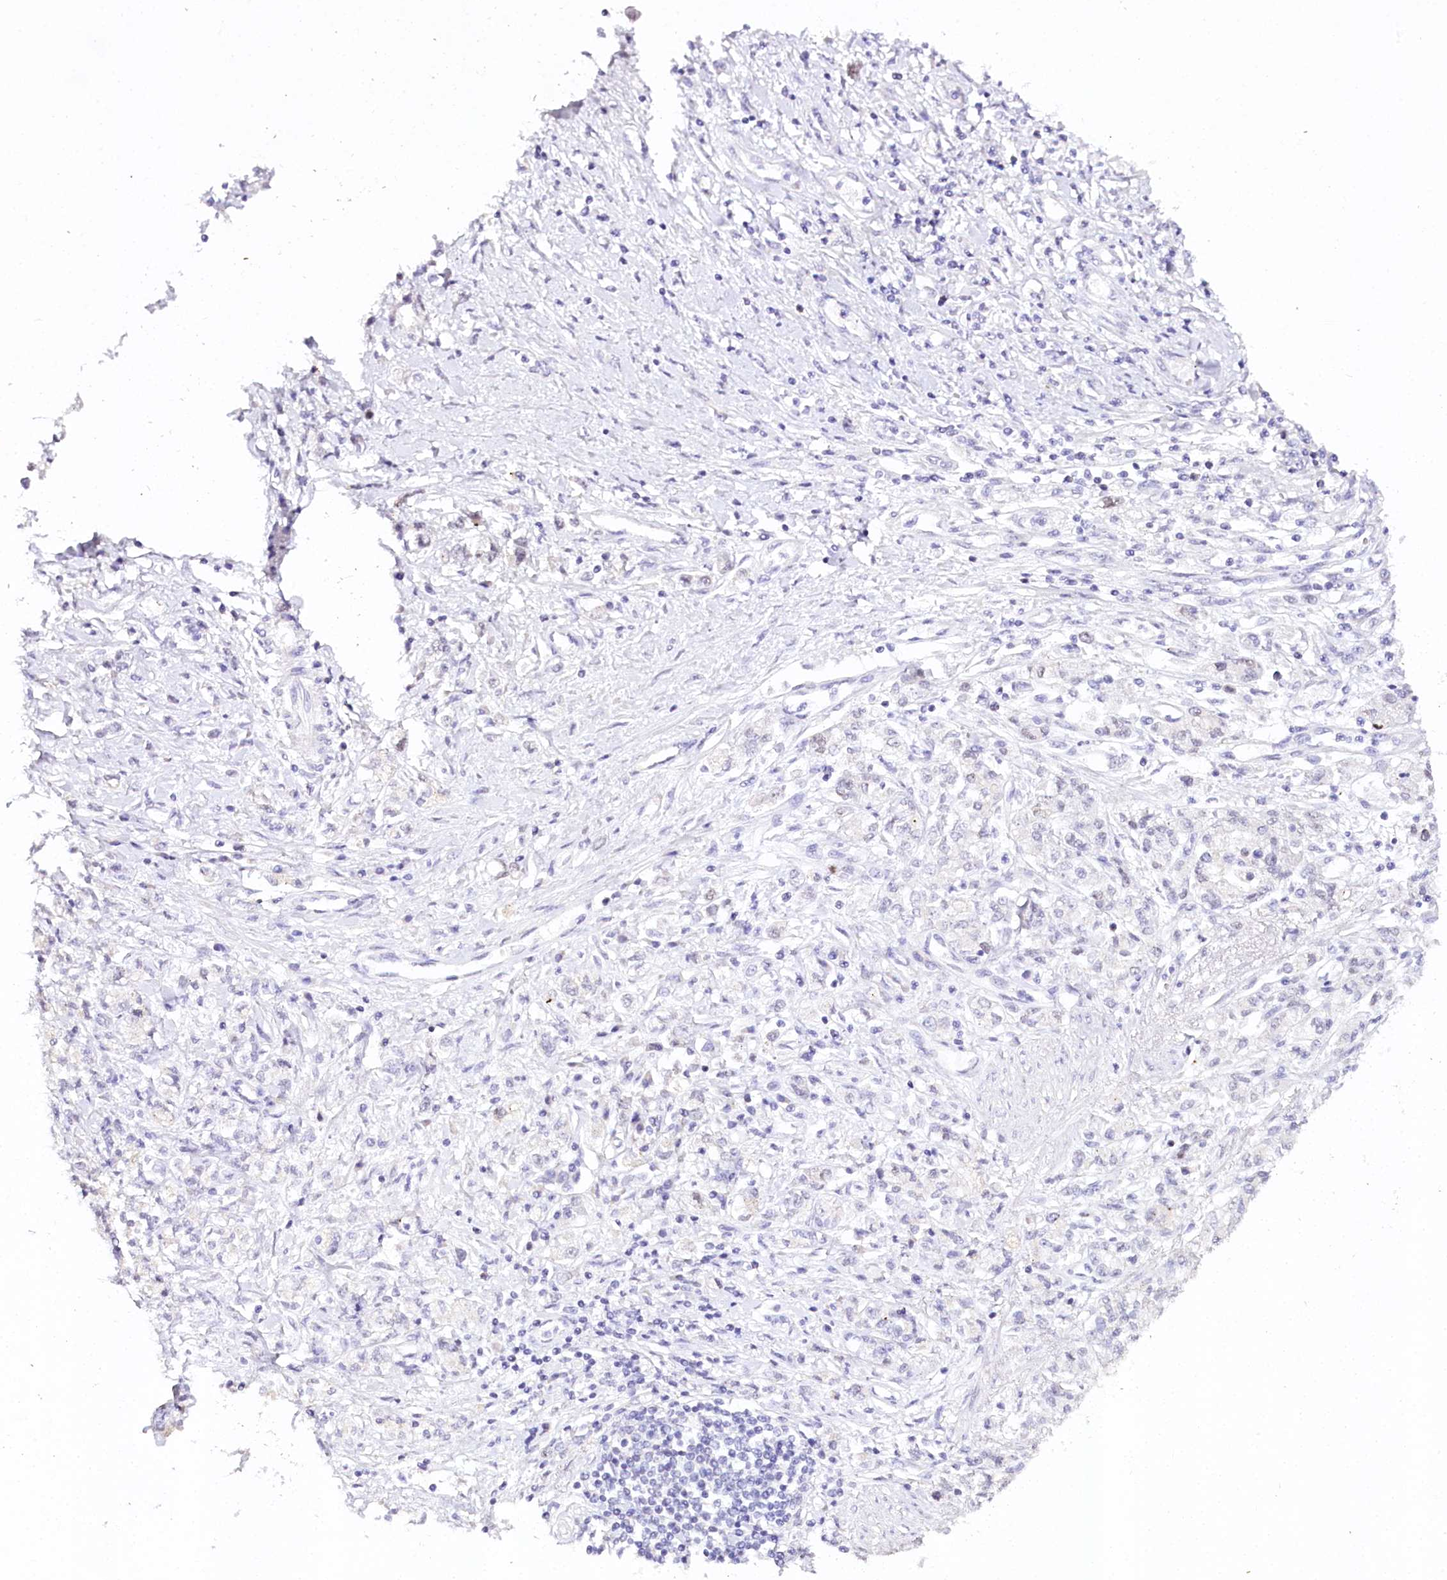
{"staining": {"intensity": "negative", "quantity": "none", "location": "none"}, "tissue": "stomach cancer", "cell_type": "Tumor cells", "image_type": "cancer", "snomed": [{"axis": "morphology", "description": "Adenocarcinoma, NOS"}, {"axis": "topography", "description": "Stomach"}], "caption": "DAB (3,3'-diaminobenzidine) immunohistochemical staining of stomach cancer (adenocarcinoma) reveals no significant expression in tumor cells. (Stains: DAB (3,3'-diaminobenzidine) IHC with hematoxylin counter stain, Microscopy: brightfield microscopy at high magnification).", "gene": "TP53", "patient": {"sex": "female", "age": 76}}